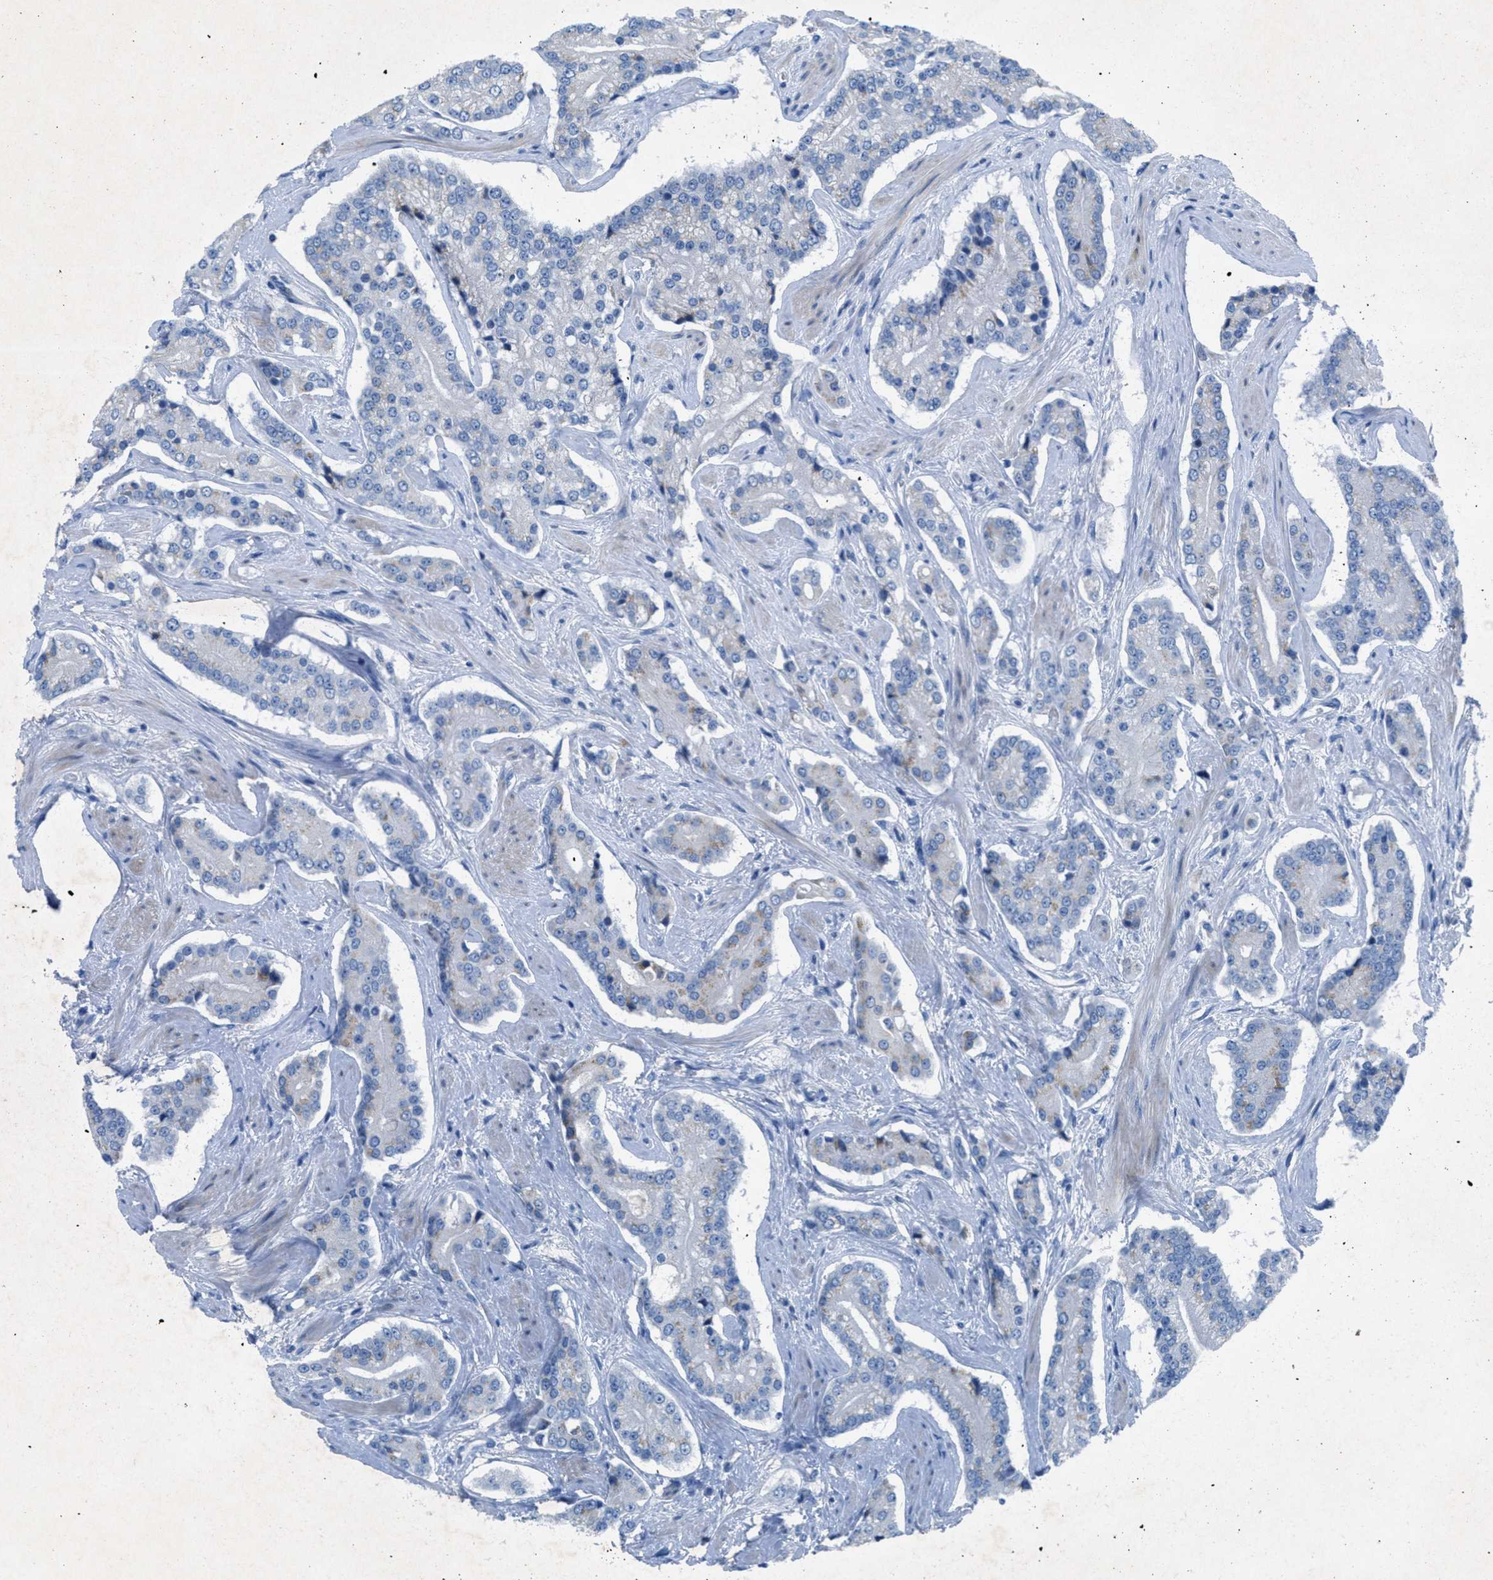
{"staining": {"intensity": "moderate", "quantity": "<25%", "location": "cytoplasmic/membranous"}, "tissue": "prostate cancer", "cell_type": "Tumor cells", "image_type": "cancer", "snomed": [{"axis": "morphology", "description": "Adenocarcinoma, High grade"}, {"axis": "topography", "description": "Prostate"}], "caption": "Moderate cytoplasmic/membranous expression is seen in approximately <25% of tumor cells in prostate cancer (high-grade adenocarcinoma). (DAB (3,3'-diaminobenzidine) IHC with brightfield microscopy, high magnification).", "gene": "GALNT17", "patient": {"sex": "male", "age": 71}}